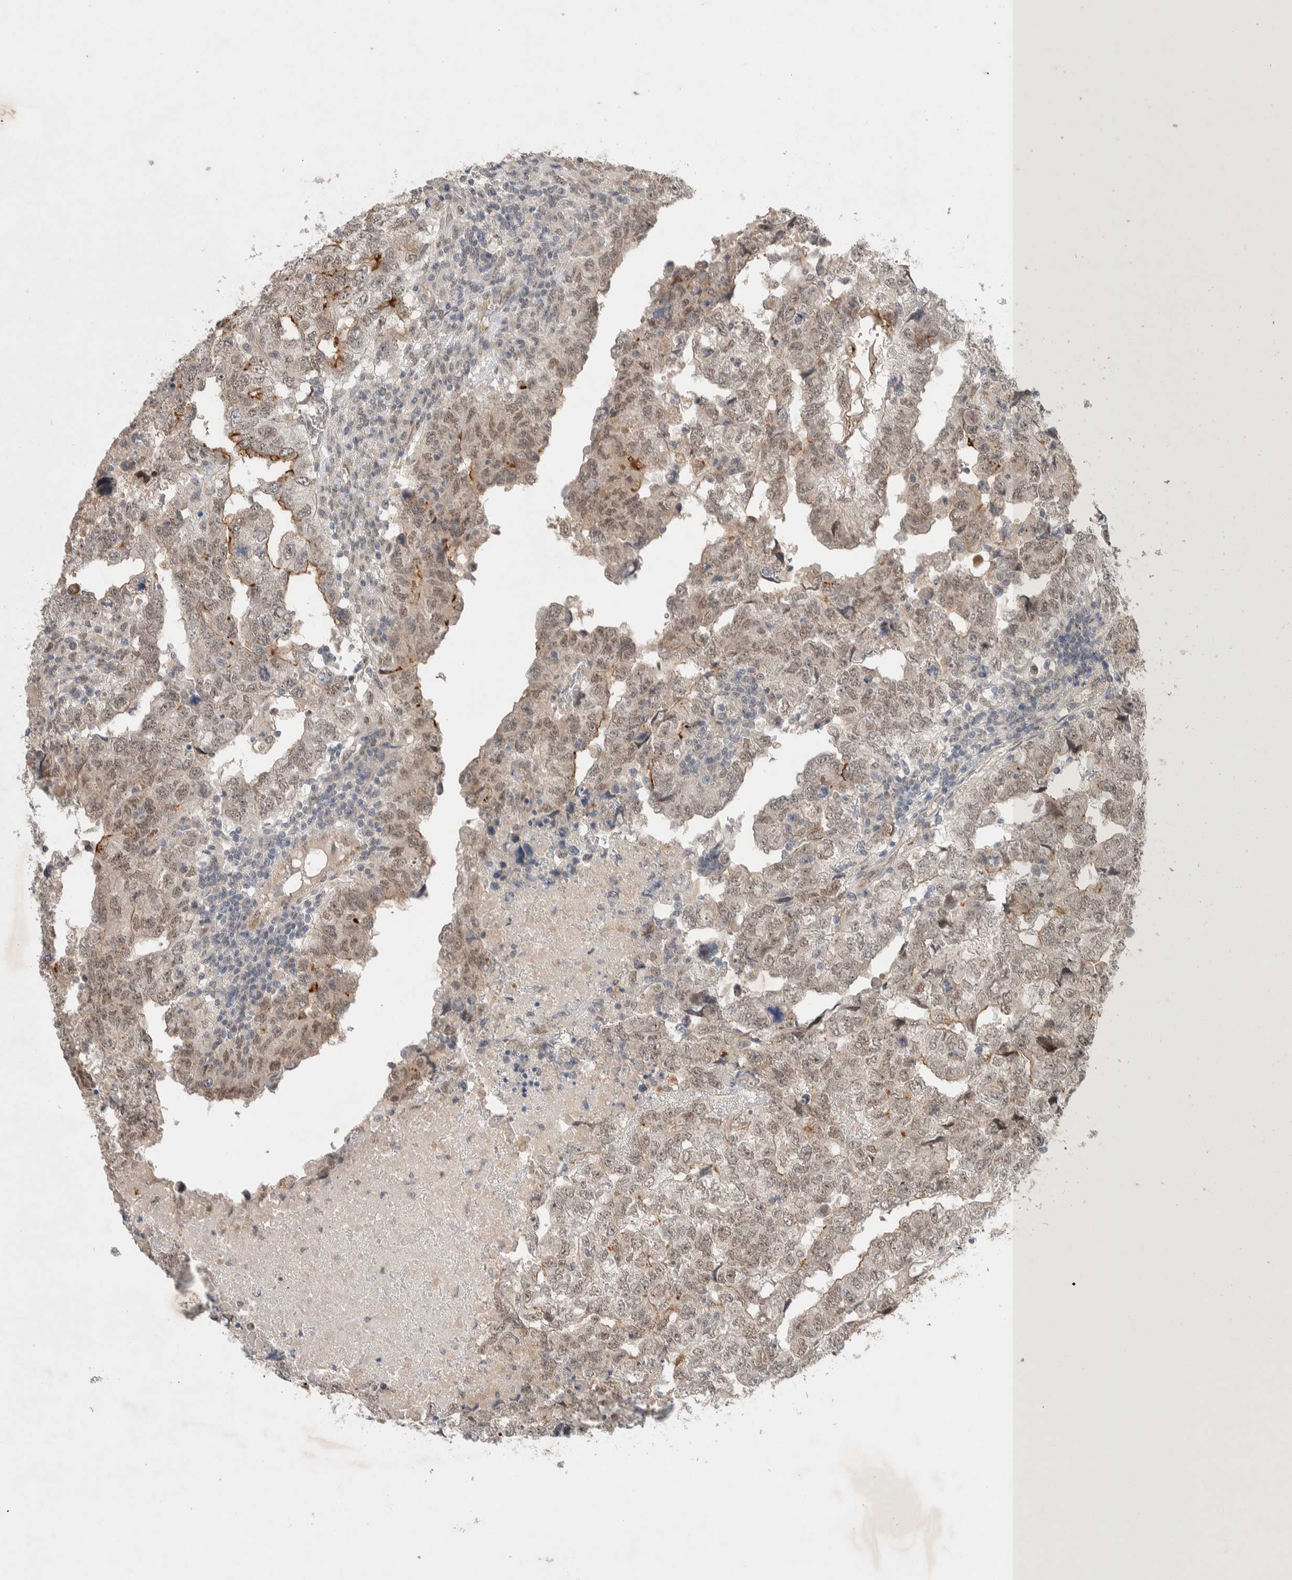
{"staining": {"intensity": "weak", "quantity": "25%-75%", "location": "nuclear"}, "tissue": "testis cancer", "cell_type": "Tumor cells", "image_type": "cancer", "snomed": [{"axis": "morphology", "description": "Carcinoma, Embryonal, NOS"}, {"axis": "topography", "description": "Testis"}], "caption": "Tumor cells show low levels of weak nuclear expression in approximately 25%-75% of cells in embryonal carcinoma (testis).", "gene": "ZNF704", "patient": {"sex": "male", "age": 36}}